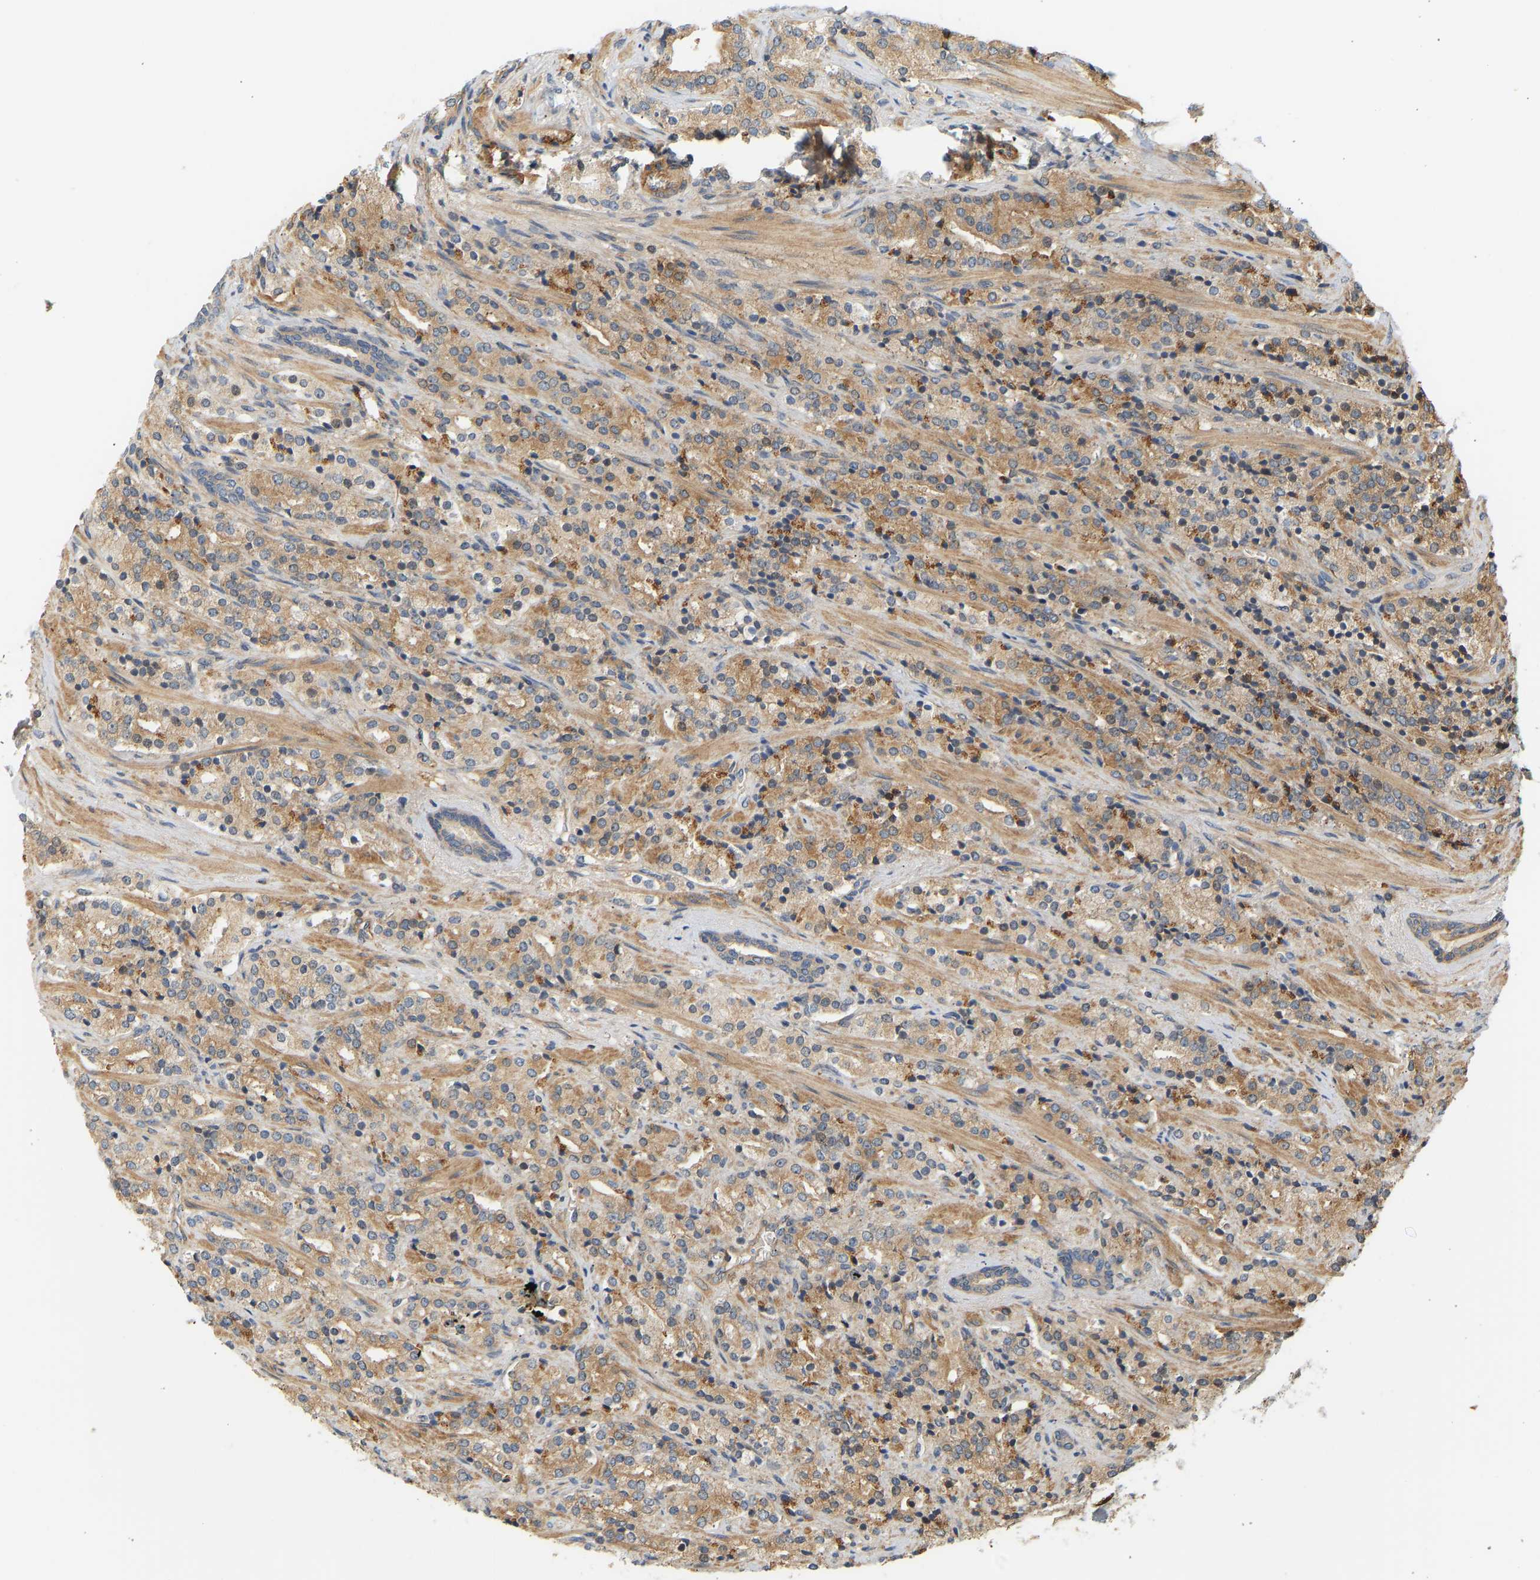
{"staining": {"intensity": "moderate", "quantity": ">75%", "location": "cytoplasmic/membranous"}, "tissue": "prostate cancer", "cell_type": "Tumor cells", "image_type": "cancer", "snomed": [{"axis": "morphology", "description": "Adenocarcinoma, High grade"}, {"axis": "topography", "description": "Prostate"}], "caption": "The immunohistochemical stain highlights moderate cytoplasmic/membranous positivity in tumor cells of prostate cancer tissue.", "gene": "CEP57", "patient": {"sex": "male", "age": 71}}